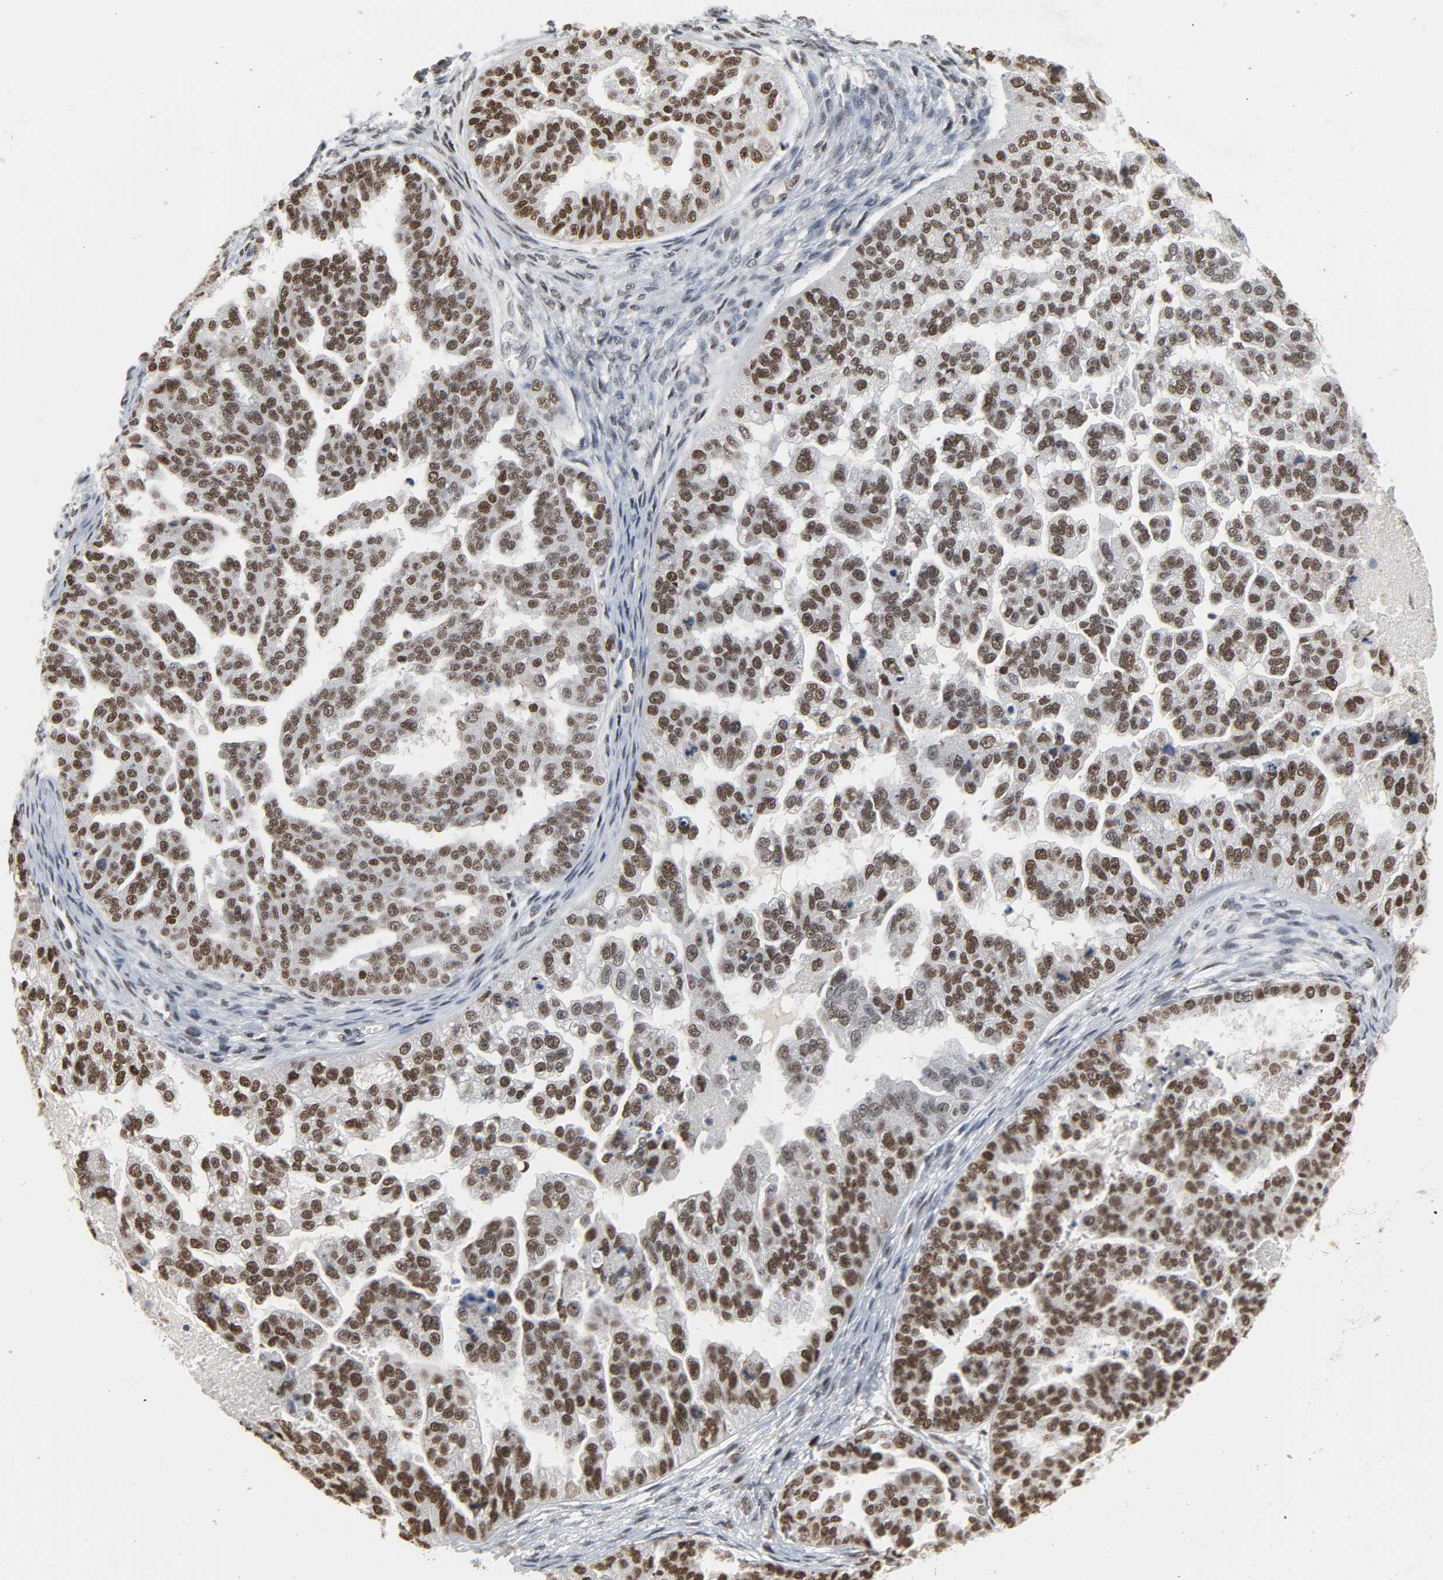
{"staining": {"intensity": "moderate", "quantity": ">75%", "location": "nuclear"}, "tissue": "ovarian cancer", "cell_type": "Tumor cells", "image_type": "cancer", "snomed": [{"axis": "morphology", "description": "Cystadenocarcinoma, serous, NOS"}, {"axis": "topography", "description": "Ovary"}], "caption": "Immunohistochemistry (IHC) (DAB) staining of human ovarian cancer demonstrates moderate nuclear protein positivity in approximately >75% of tumor cells. (brown staining indicates protein expression, while blue staining denotes nuclei).", "gene": "DAZAP1", "patient": {"sex": "female", "age": 58}}